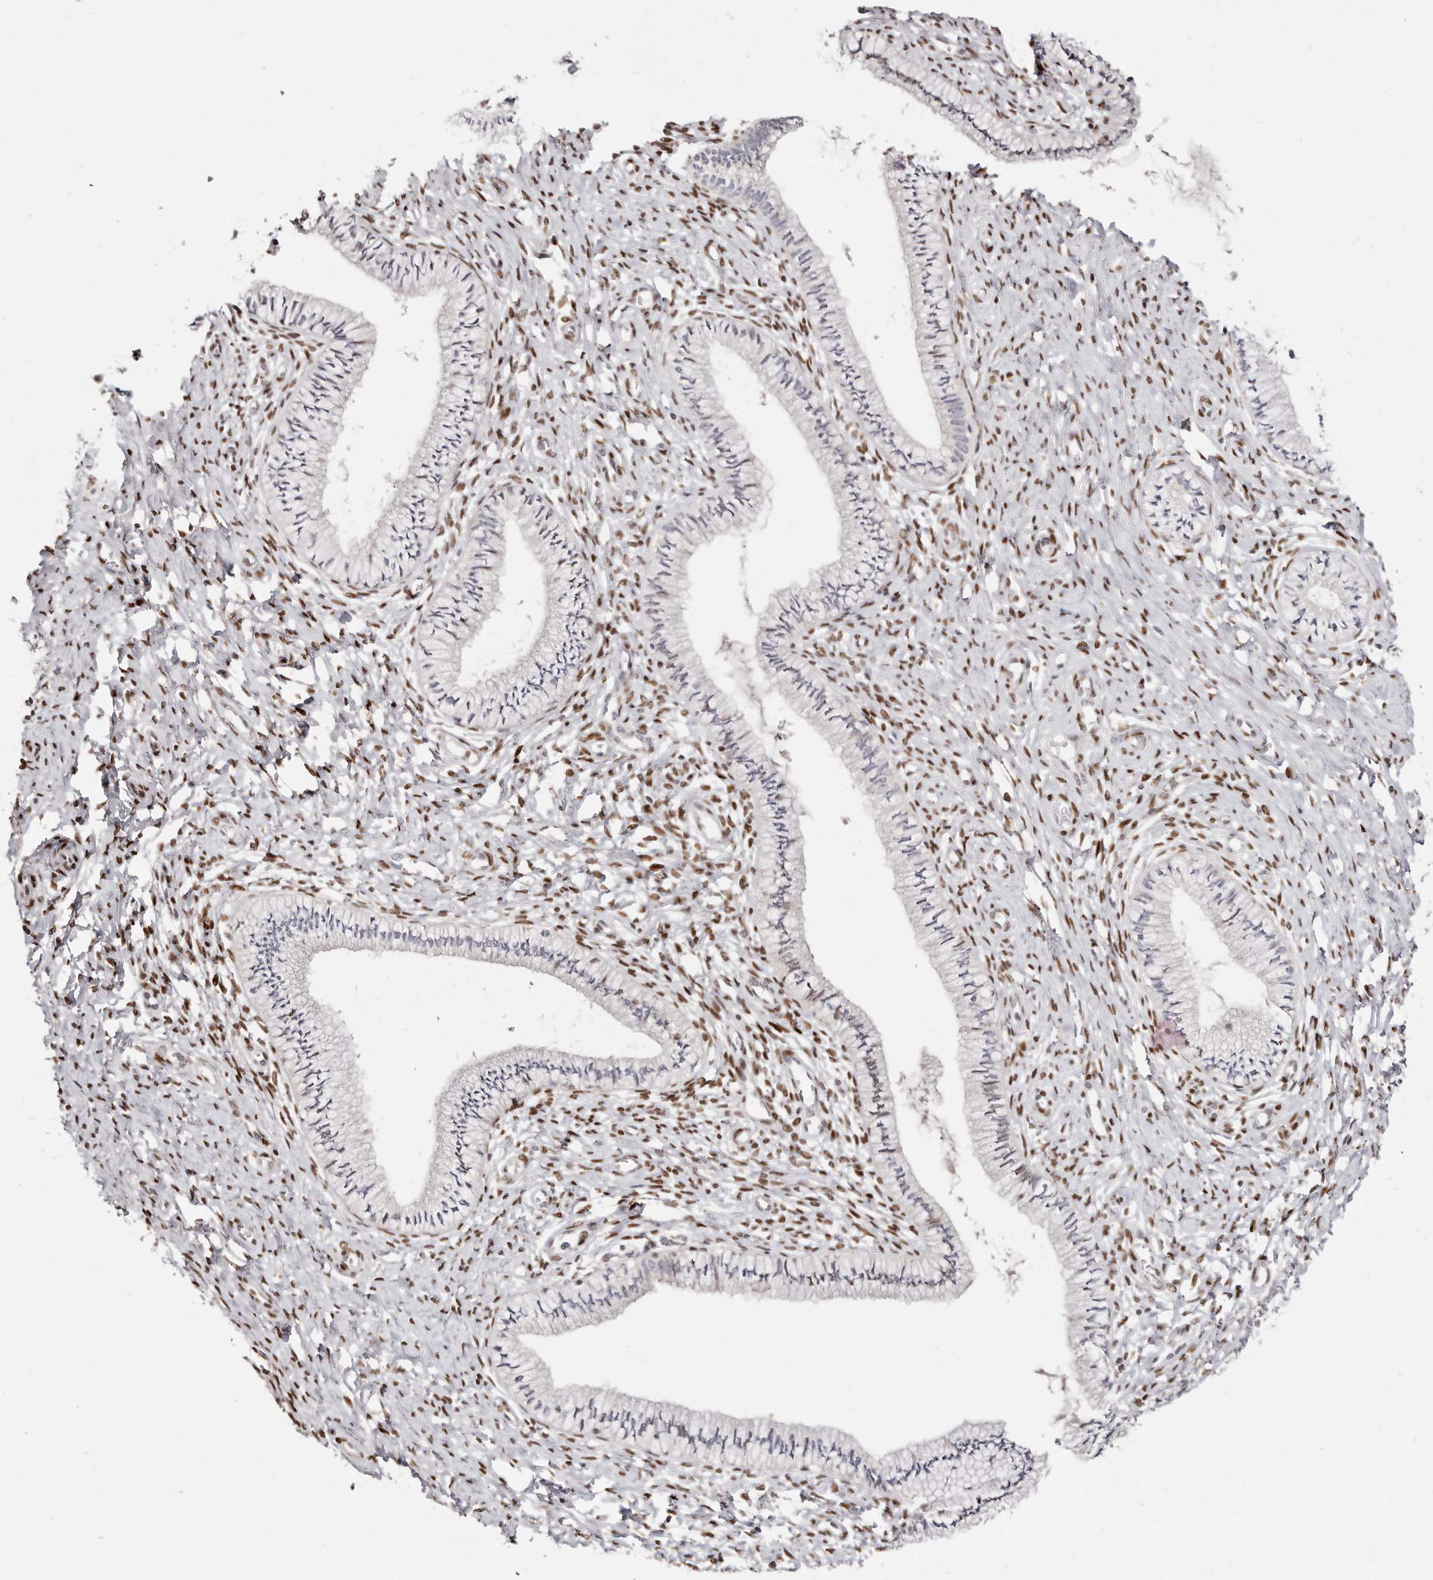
{"staining": {"intensity": "negative", "quantity": "none", "location": "none"}, "tissue": "cervix", "cell_type": "Glandular cells", "image_type": "normal", "snomed": [{"axis": "morphology", "description": "Normal tissue, NOS"}, {"axis": "topography", "description": "Cervix"}], "caption": "IHC image of normal human cervix stained for a protein (brown), which demonstrates no staining in glandular cells. (DAB (3,3'-diaminobenzidine) immunohistochemistry with hematoxylin counter stain).", "gene": "IQGAP3", "patient": {"sex": "female", "age": 36}}